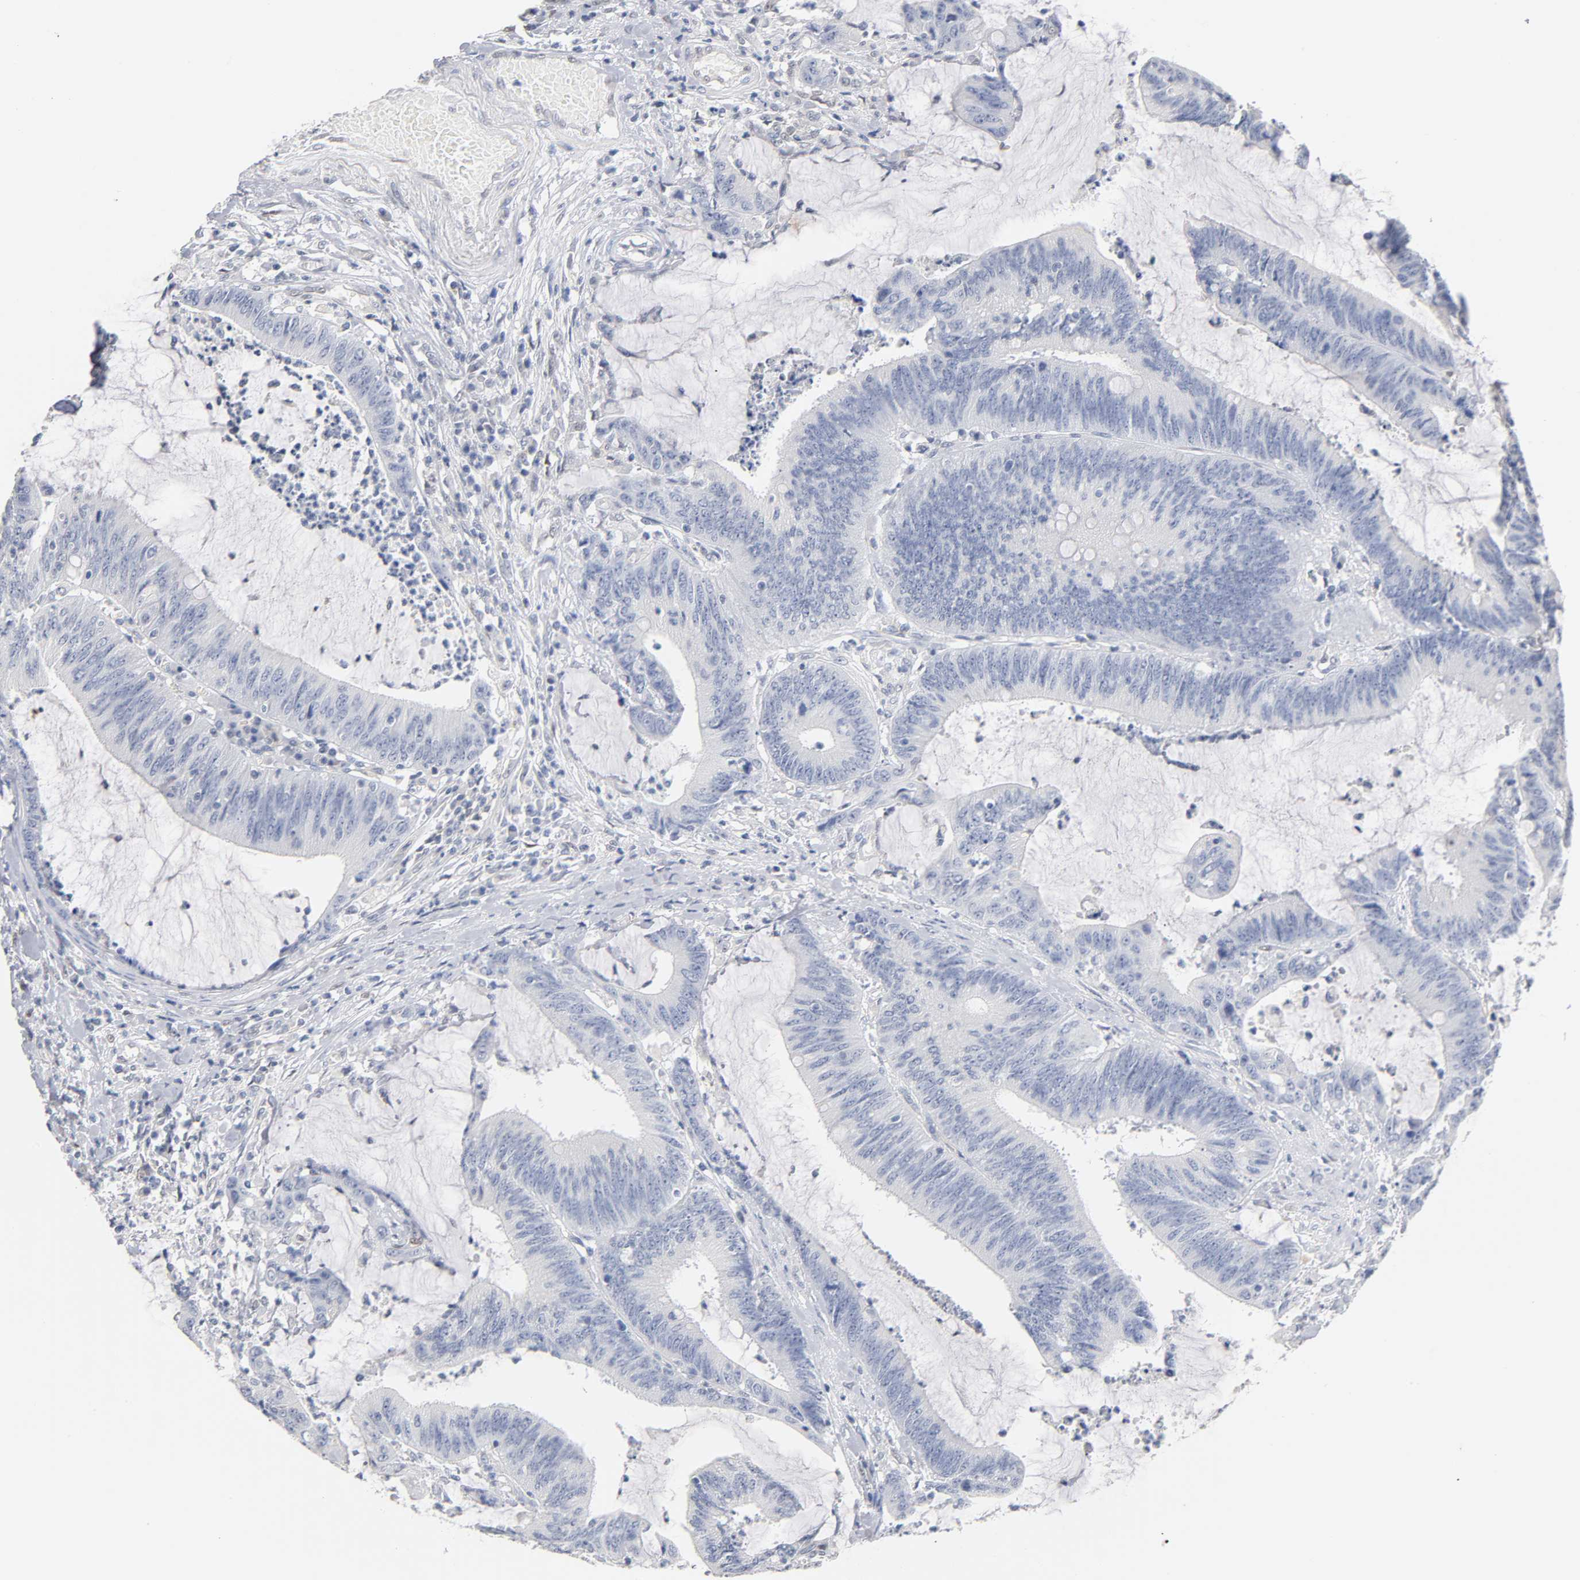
{"staining": {"intensity": "negative", "quantity": "none", "location": "none"}, "tissue": "colorectal cancer", "cell_type": "Tumor cells", "image_type": "cancer", "snomed": [{"axis": "morphology", "description": "Adenocarcinoma, NOS"}, {"axis": "topography", "description": "Rectum"}], "caption": "IHC photomicrograph of neoplastic tissue: human colorectal cancer stained with DAB (3,3'-diaminobenzidine) exhibits no significant protein staining in tumor cells. (Brightfield microscopy of DAB IHC at high magnification).", "gene": "NFATC1", "patient": {"sex": "female", "age": 66}}